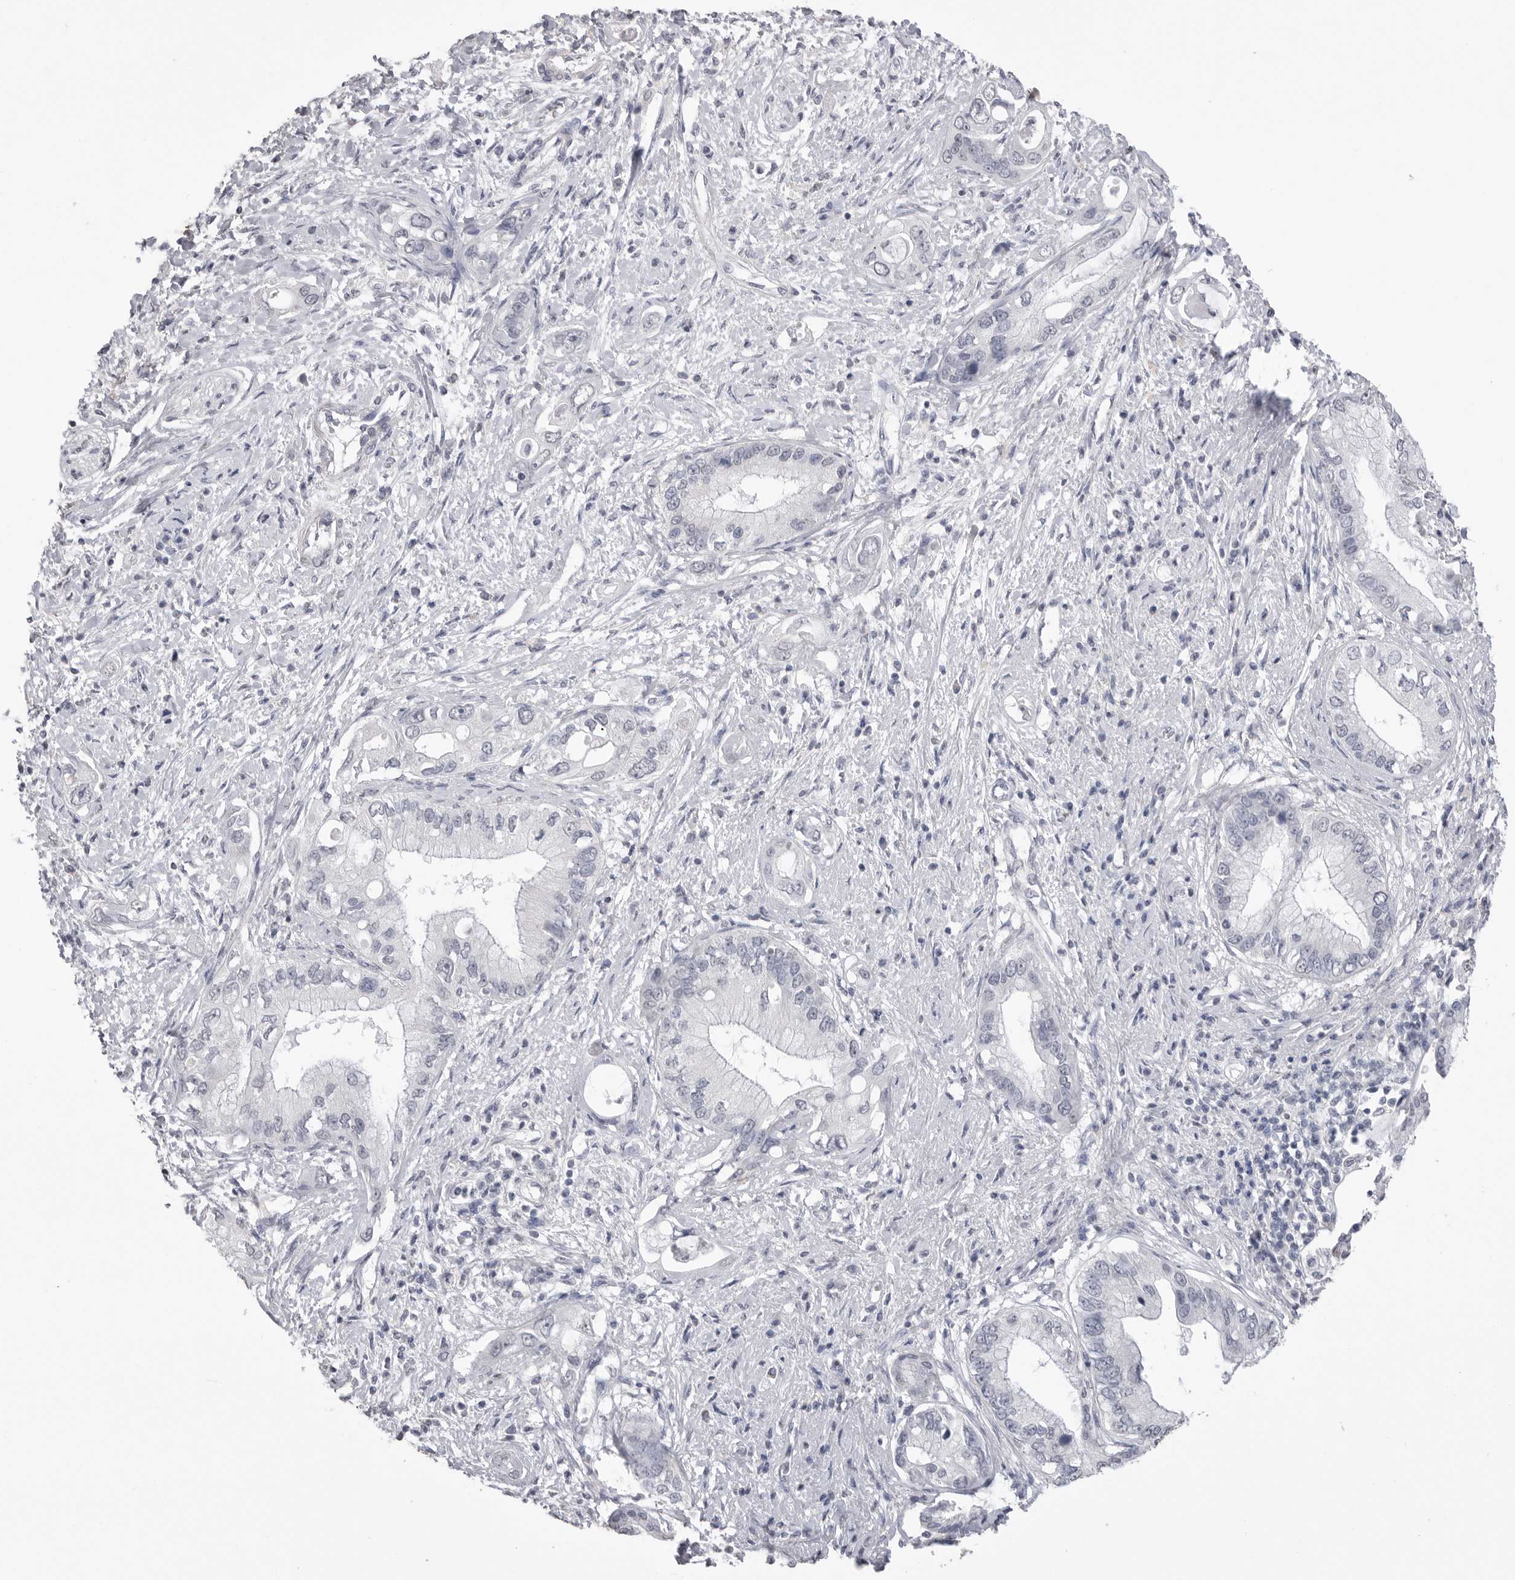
{"staining": {"intensity": "negative", "quantity": "none", "location": "none"}, "tissue": "pancreatic cancer", "cell_type": "Tumor cells", "image_type": "cancer", "snomed": [{"axis": "morphology", "description": "Inflammation, NOS"}, {"axis": "morphology", "description": "Adenocarcinoma, NOS"}, {"axis": "topography", "description": "Pancreas"}], "caption": "Adenocarcinoma (pancreatic) stained for a protein using immunohistochemistry (IHC) reveals no positivity tumor cells.", "gene": "ICAM5", "patient": {"sex": "female", "age": 56}}